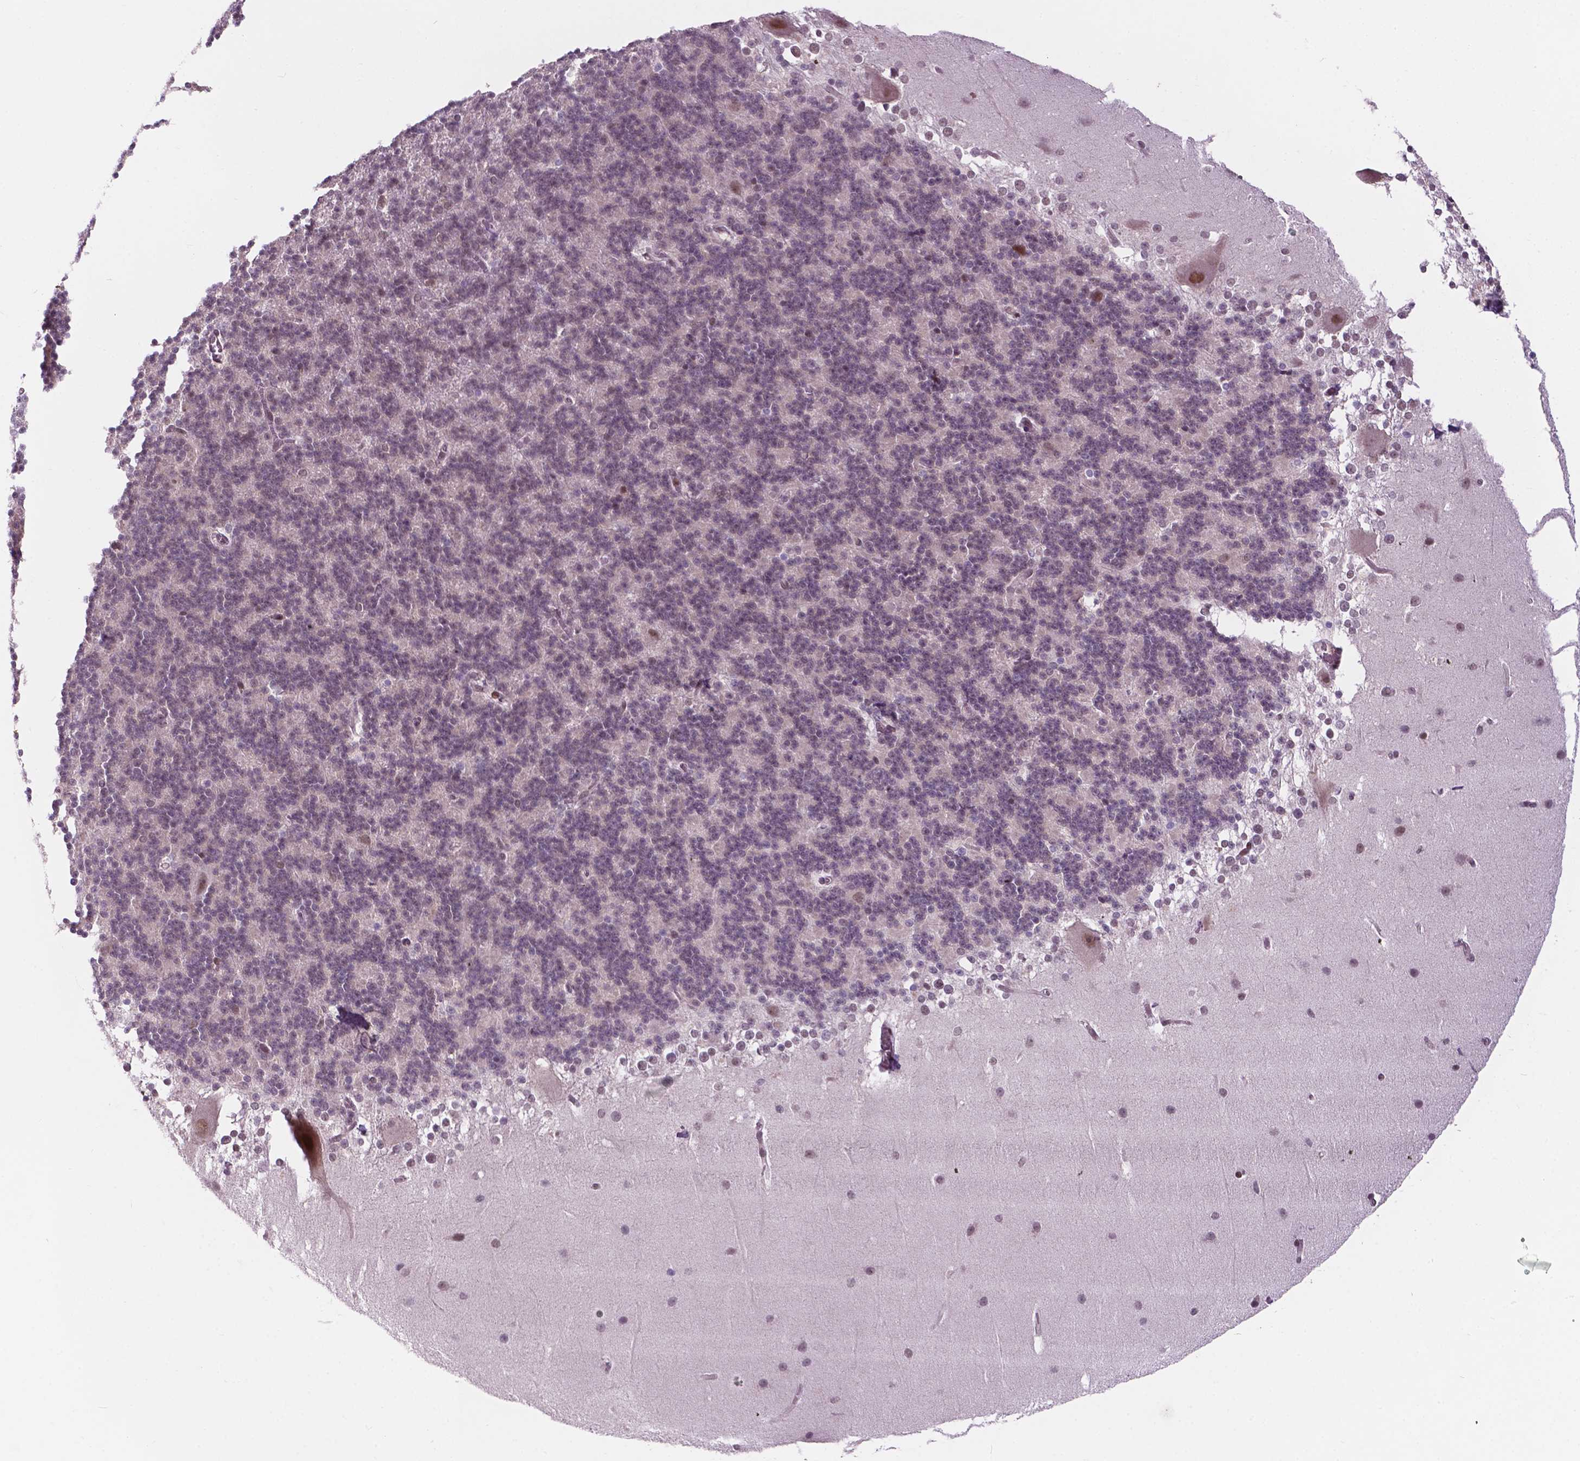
{"staining": {"intensity": "moderate", "quantity": "<25%", "location": "nuclear"}, "tissue": "cerebellum", "cell_type": "Cells in granular layer", "image_type": "normal", "snomed": [{"axis": "morphology", "description": "Normal tissue, NOS"}, {"axis": "topography", "description": "Cerebellum"}], "caption": "Cells in granular layer display low levels of moderate nuclear expression in about <25% of cells in benign human cerebellum.", "gene": "PER2", "patient": {"sex": "female", "age": 19}}